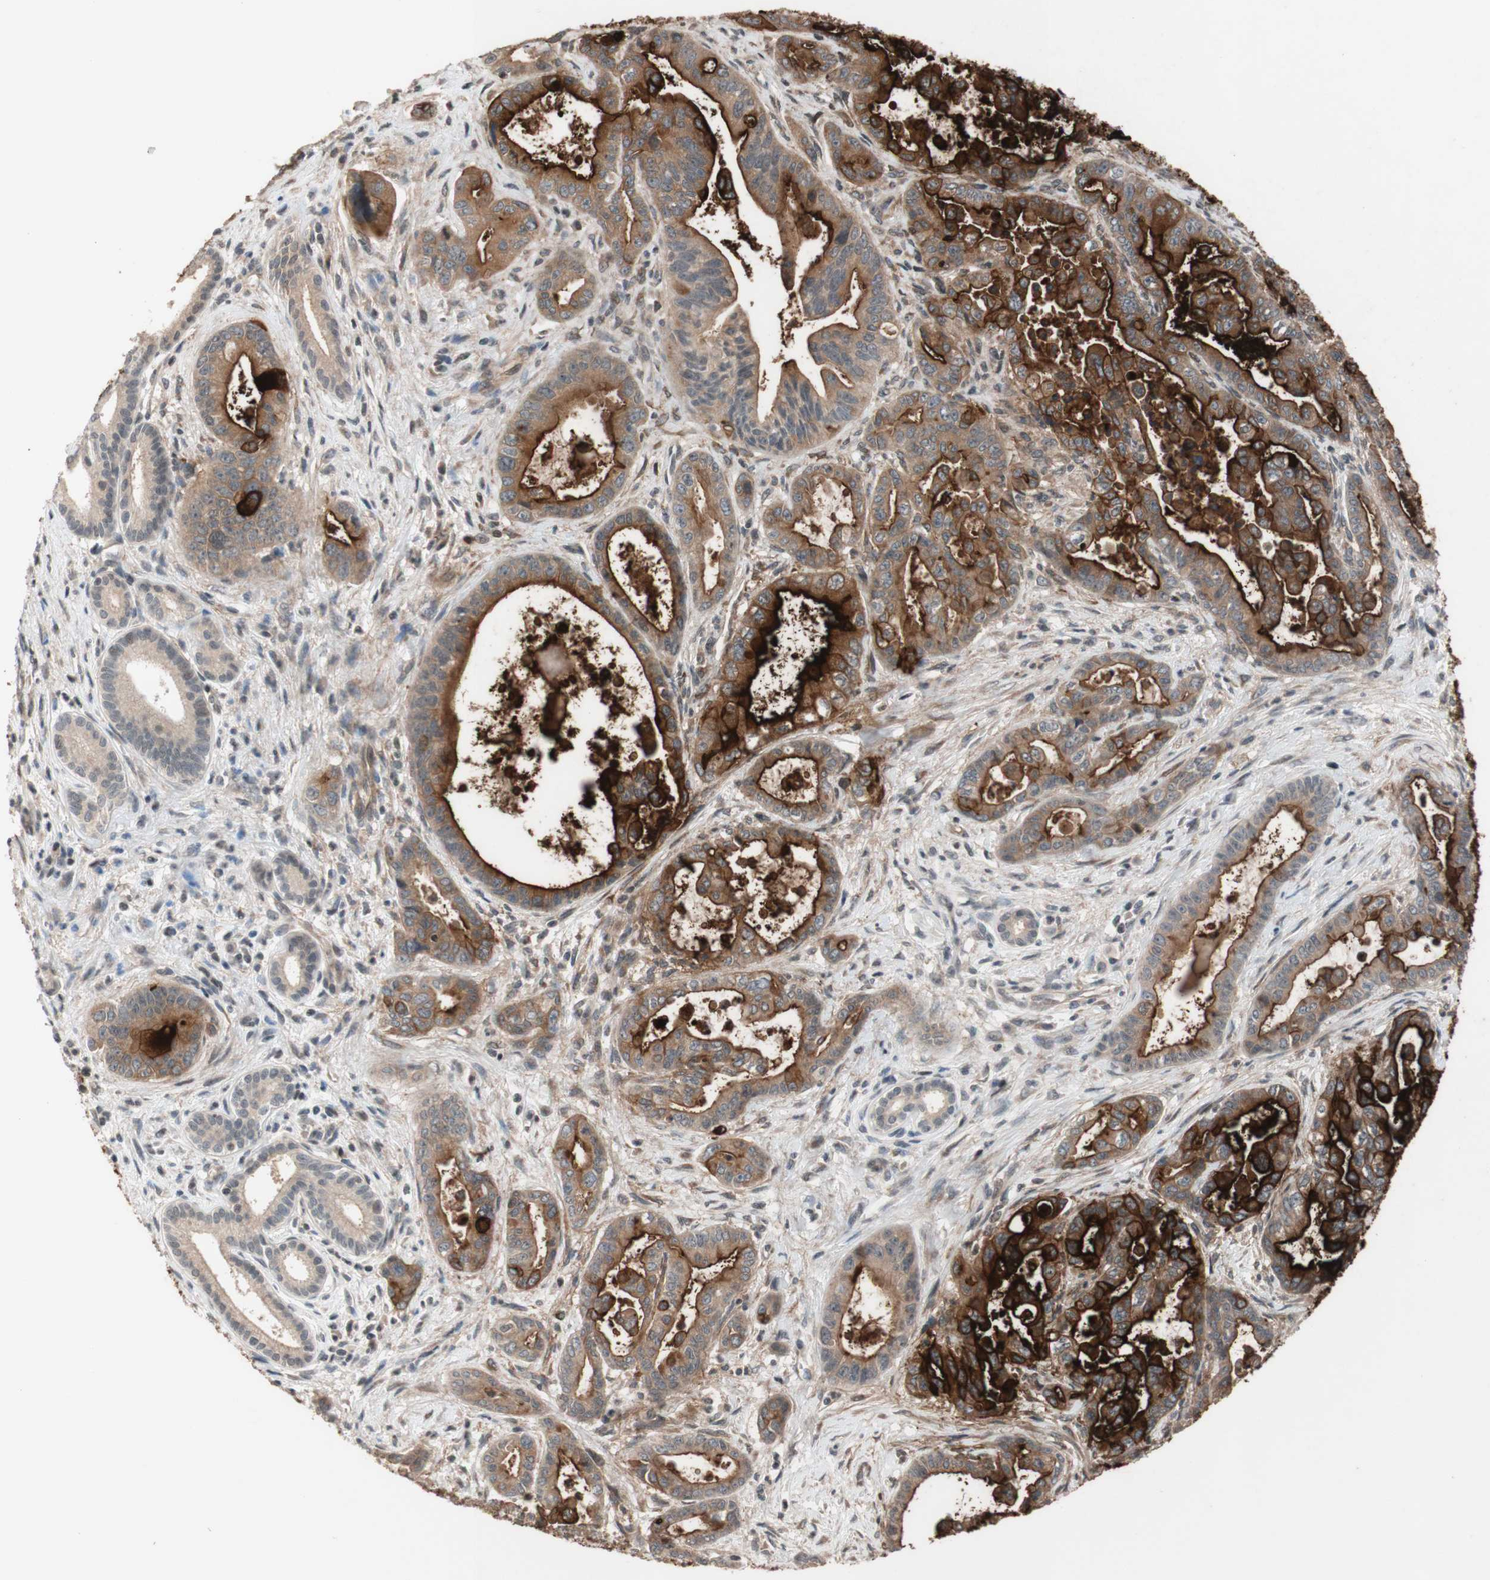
{"staining": {"intensity": "strong", "quantity": ">75%", "location": "cytoplasmic/membranous"}, "tissue": "pancreatic cancer", "cell_type": "Tumor cells", "image_type": "cancer", "snomed": [{"axis": "morphology", "description": "Adenocarcinoma, NOS"}, {"axis": "topography", "description": "Pancreas"}], "caption": "DAB immunohistochemical staining of pancreatic cancer (adenocarcinoma) exhibits strong cytoplasmic/membranous protein staining in about >75% of tumor cells.", "gene": "CD55", "patient": {"sex": "male", "age": 70}}